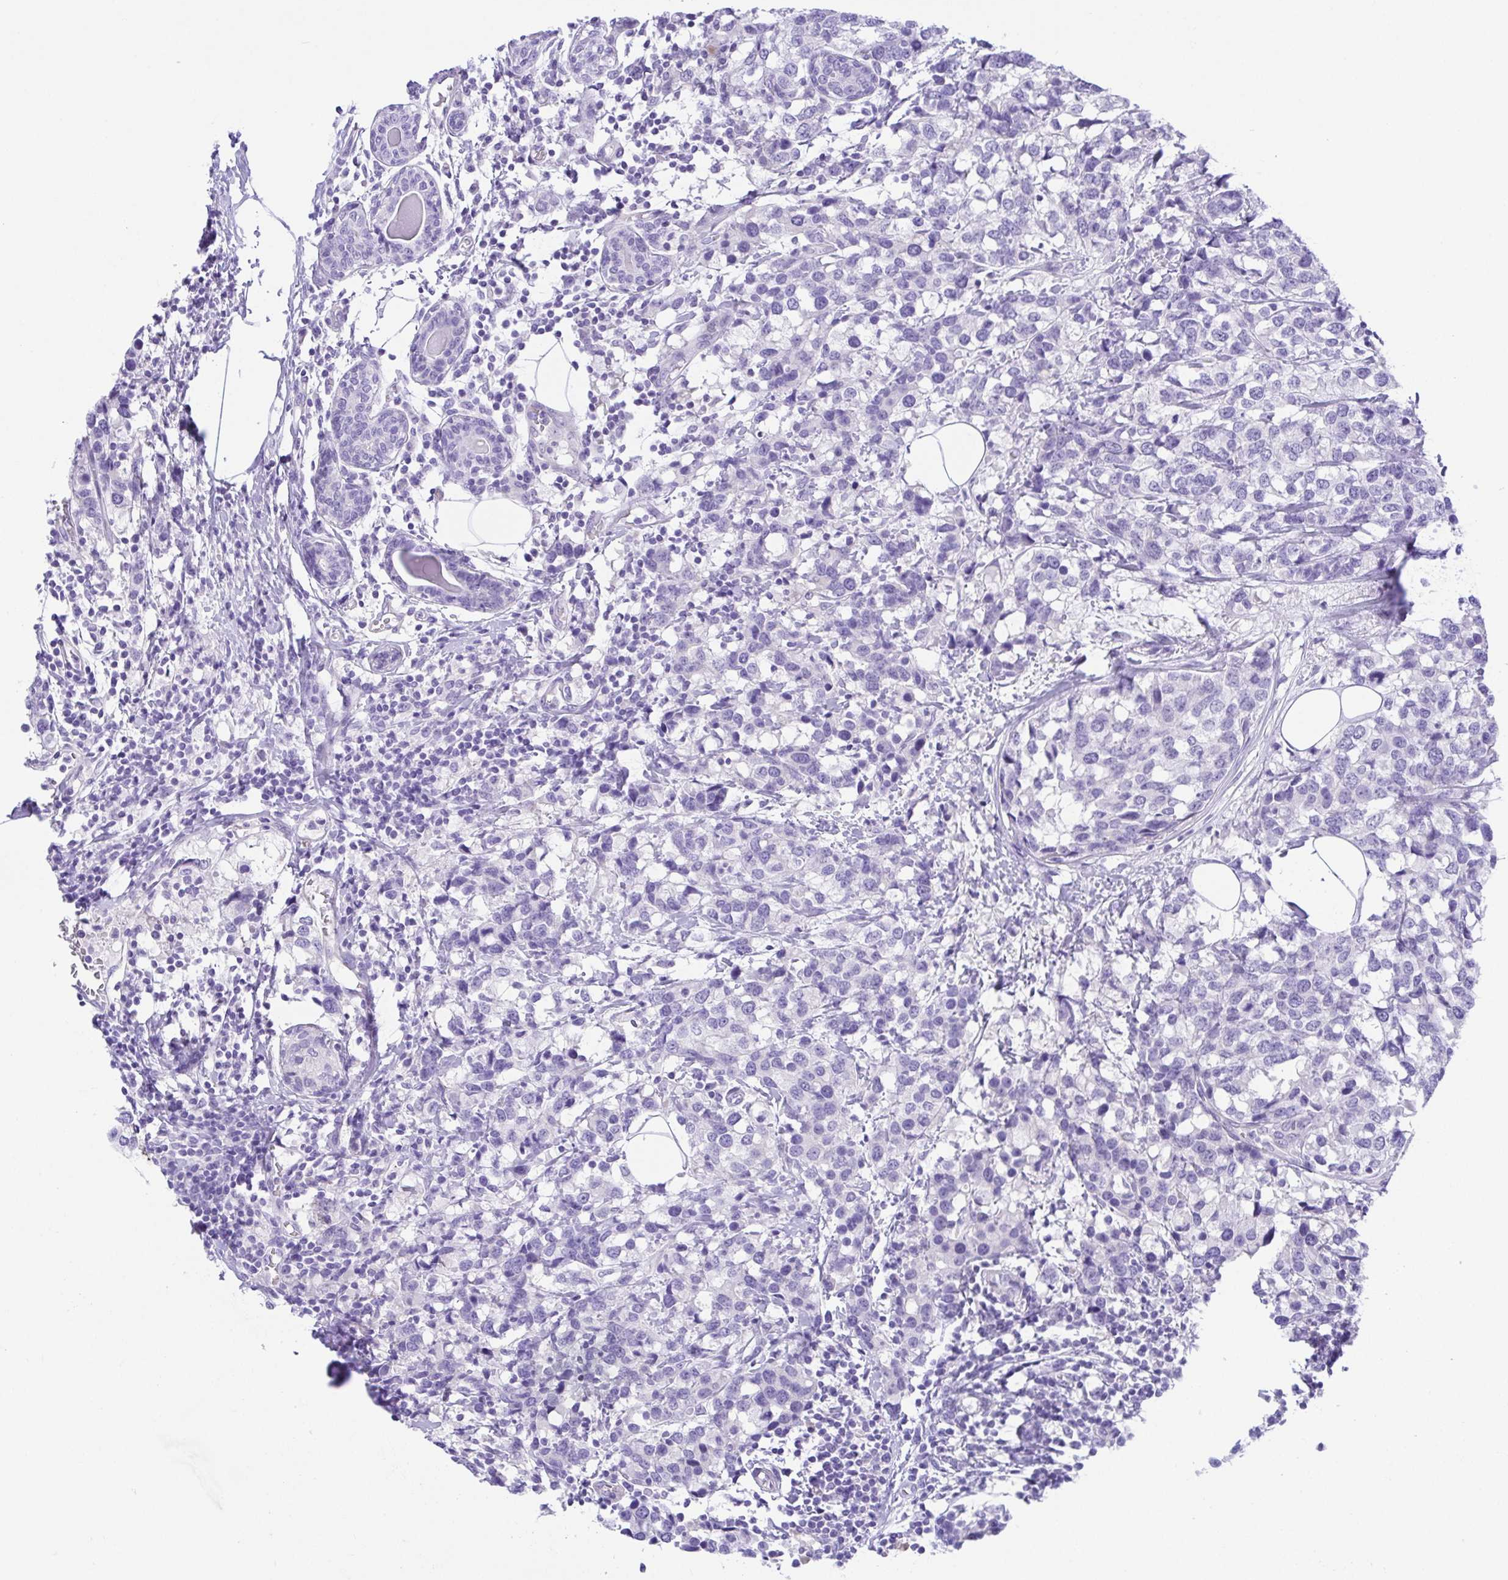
{"staining": {"intensity": "negative", "quantity": "none", "location": "none"}, "tissue": "breast cancer", "cell_type": "Tumor cells", "image_type": "cancer", "snomed": [{"axis": "morphology", "description": "Lobular carcinoma"}, {"axis": "topography", "description": "Breast"}], "caption": "A histopathology image of breast lobular carcinoma stained for a protein shows no brown staining in tumor cells.", "gene": "LUZP4", "patient": {"sex": "female", "age": 59}}